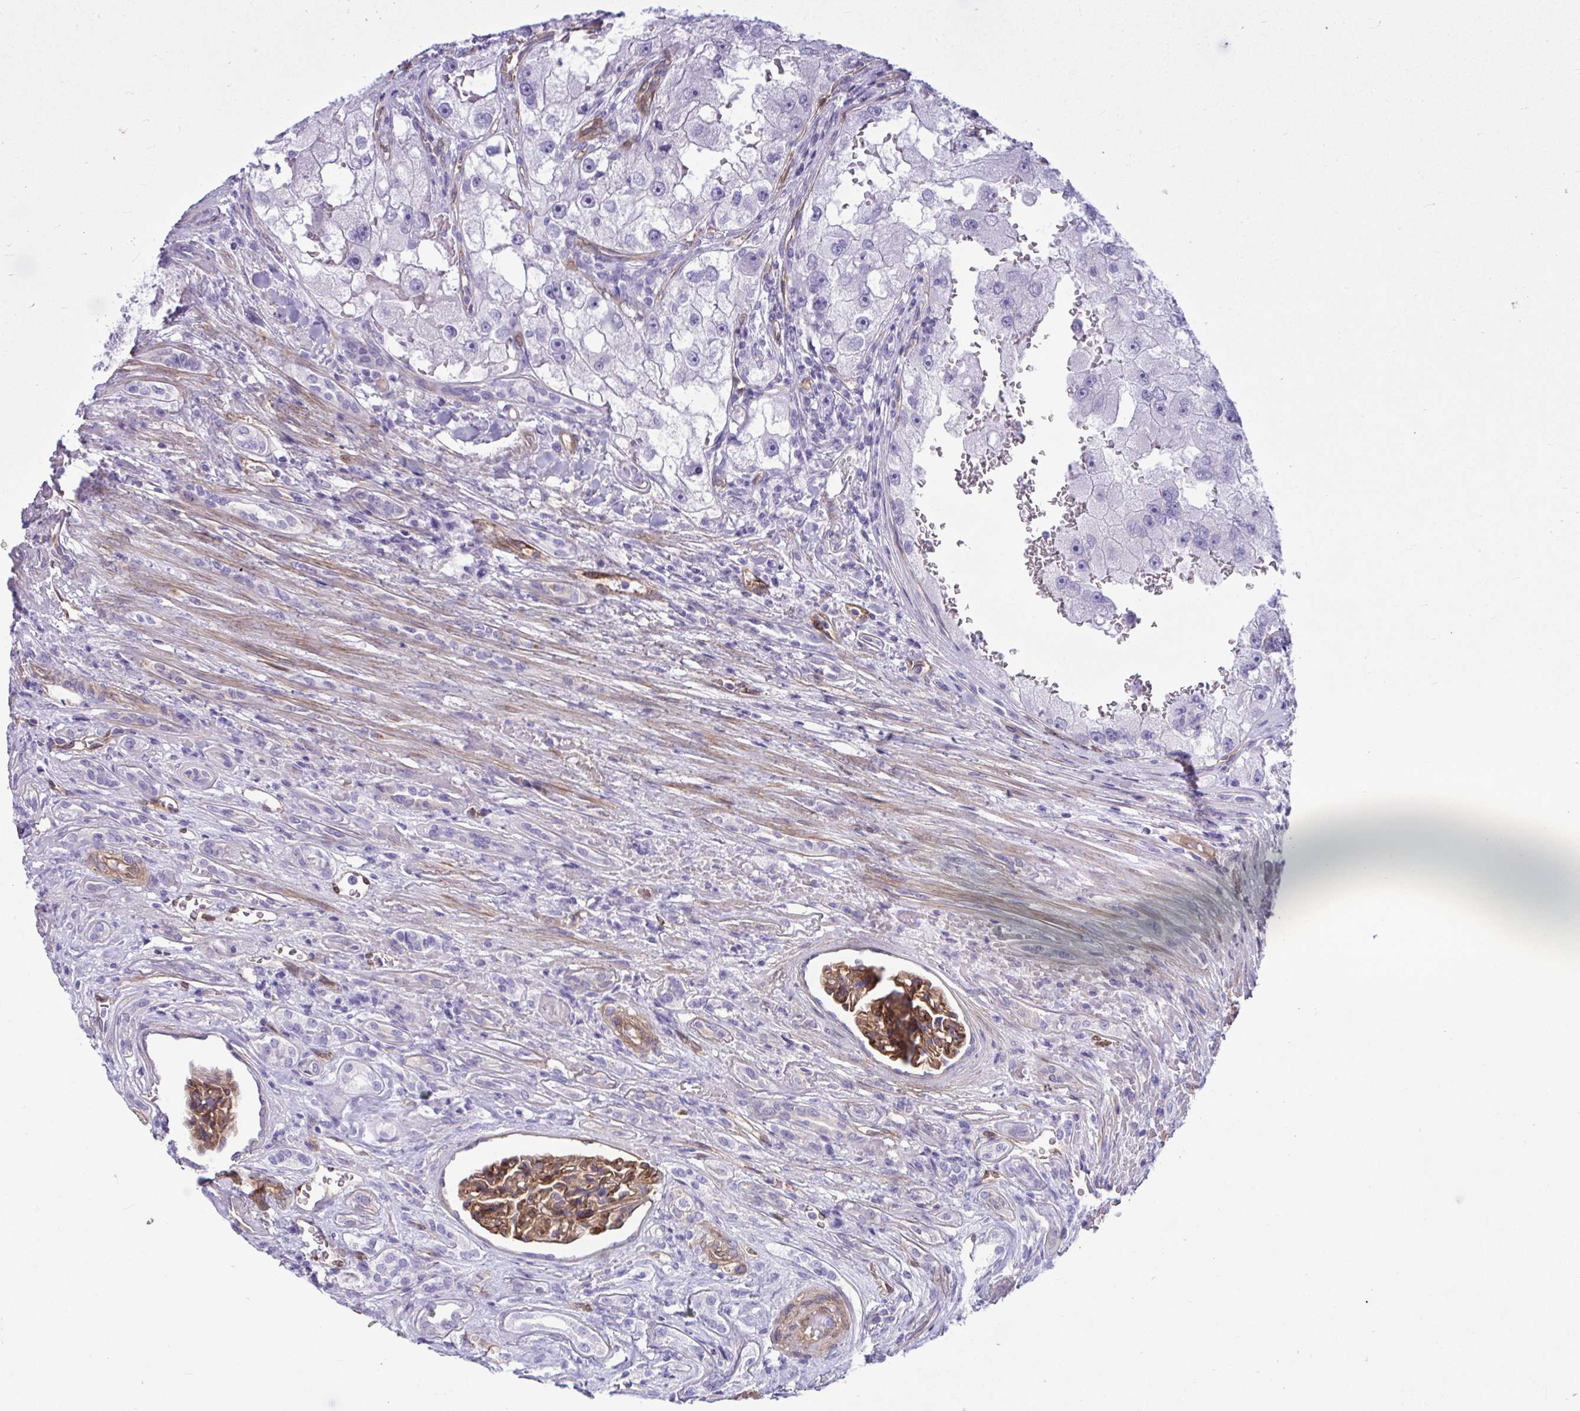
{"staining": {"intensity": "negative", "quantity": "none", "location": "none"}, "tissue": "renal cancer", "cell_type": "Tumor cells", "image_type": "cancer", "snomed": [{"axis": "morphology", "description": "Adenocarcinoma, NOS"}, {"axis": "topography", "description": "Kidney"}], "caption": "An IHC photomicrograph of adenocarcinoma (renal) is shown. There is no staining in tumor cells of adenocarcinoma (renal).", "gene": "LIMS2", "patient": {"sex": "male", "age": 63}}